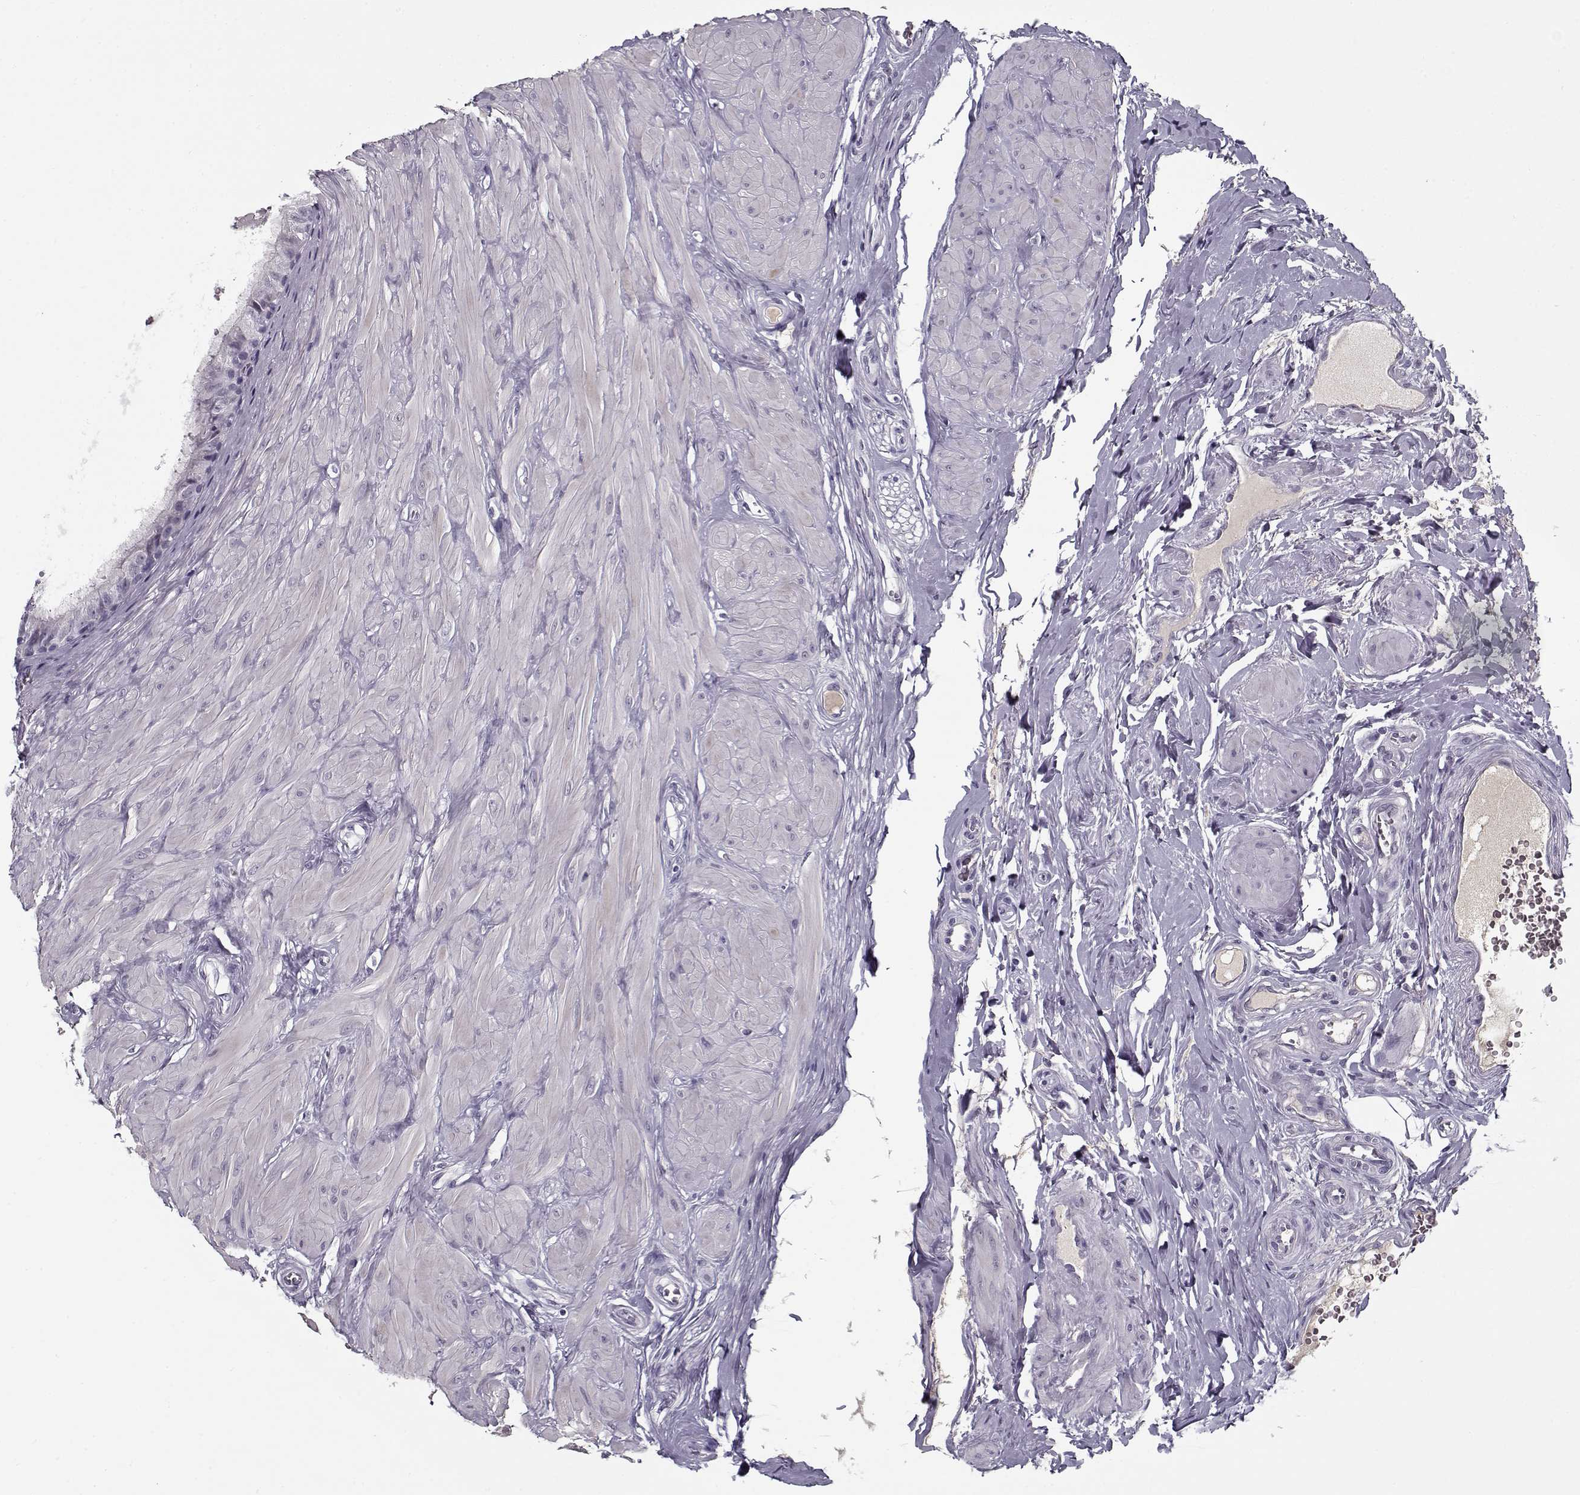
{"staining": {"intensity": "negative", "quantity": "none", "location": "none"}, "tissue": "epididymis", "cell_type": "Glandular cells", "image_type": "normal", "snomed": [{"axis": "morphology", "description": "Normal tissue, NOS"}, {"axis": "topography", "description": "Epididymis"}], "caption": "Benign epididymis was stained to show a protein in brown. There is no significant expression in glandular cells. (DAB IHC visualized using brightfield microscopy, high magnification).", "gene": "SPACA9", "patient": {"sex": "male", "age": 37}}